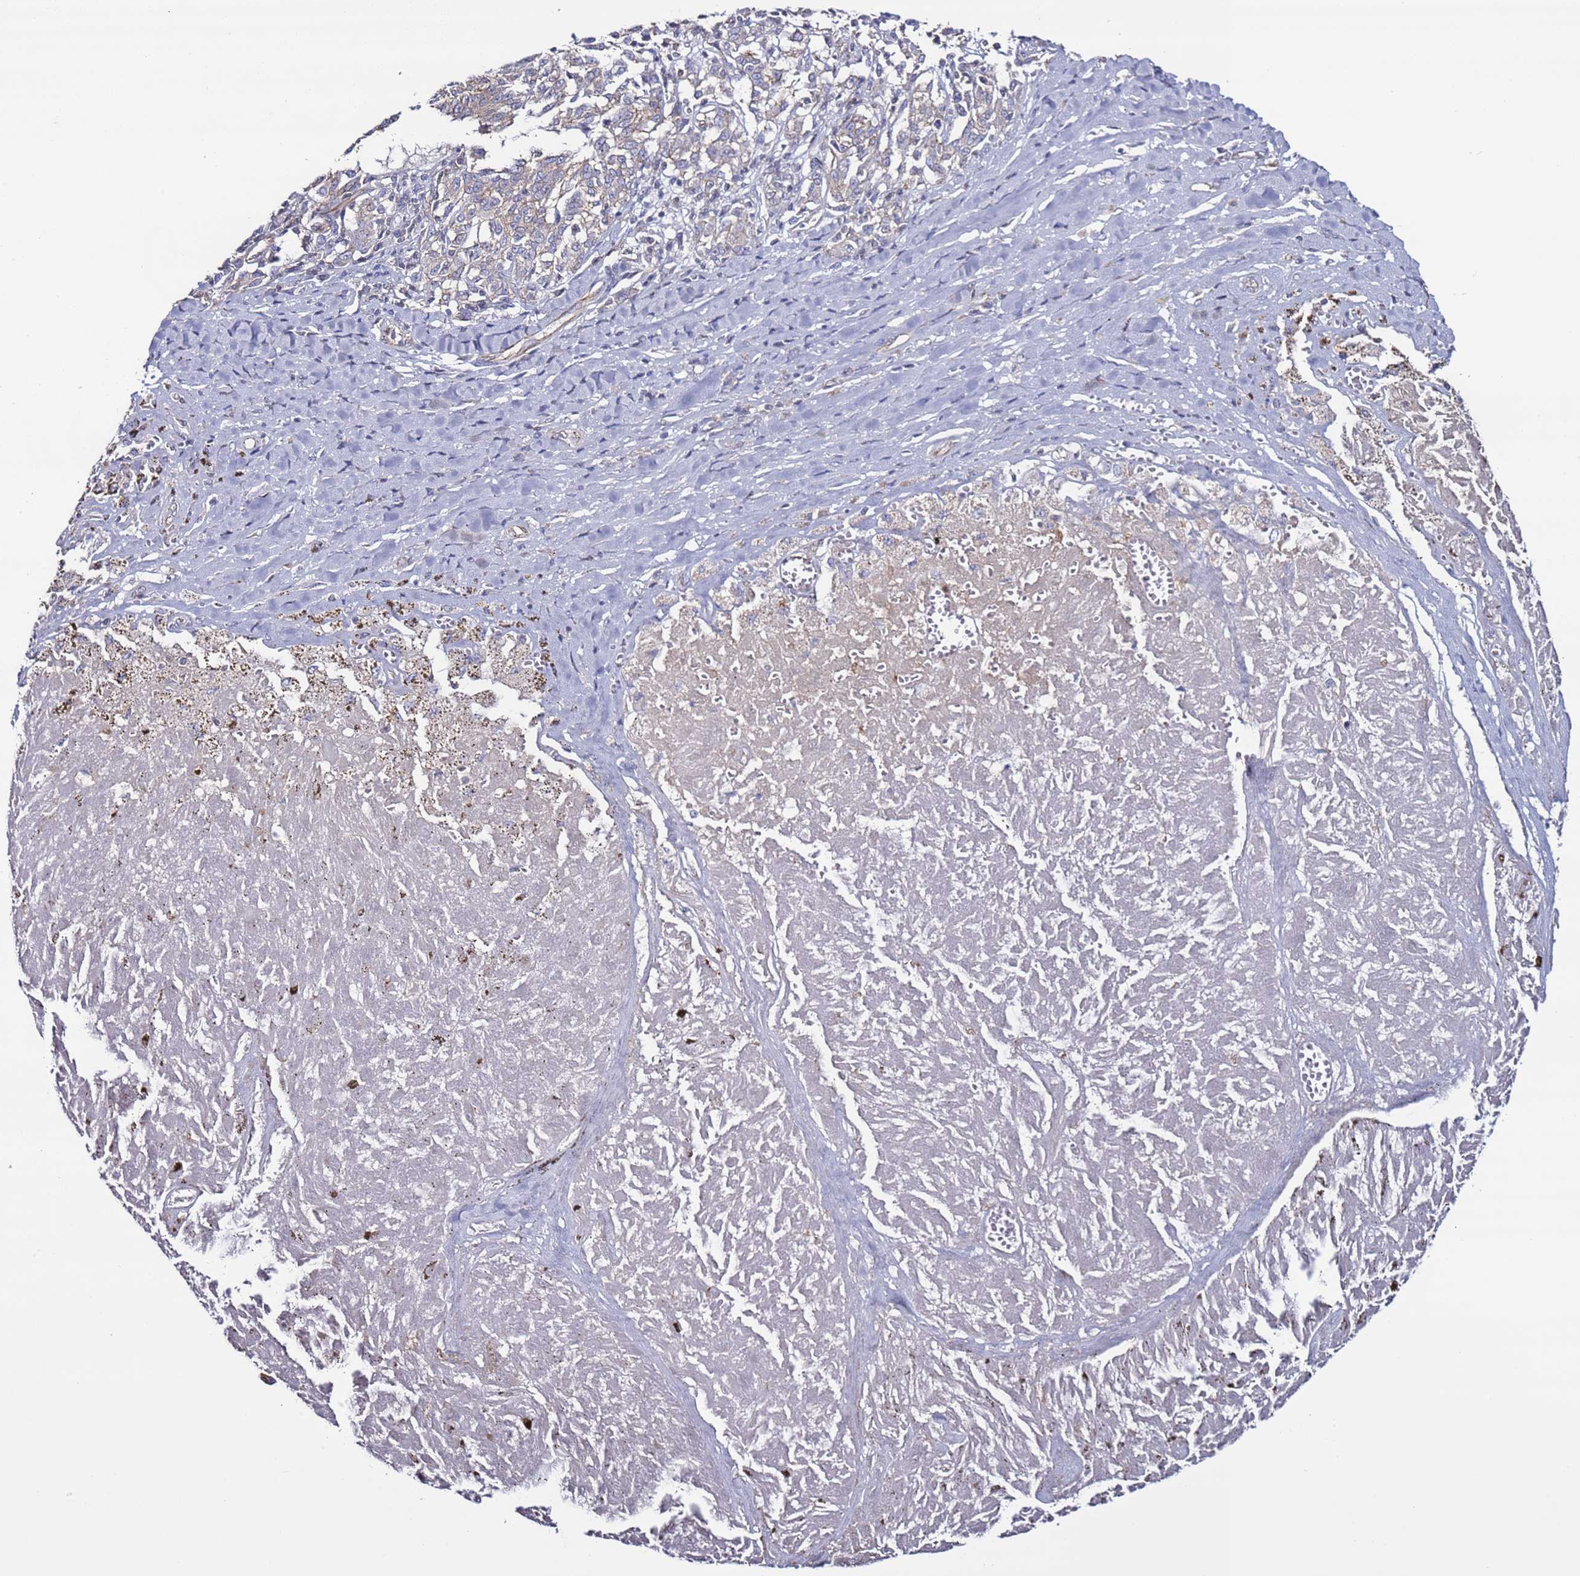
{"staining": {"intensity": "negative", "quantity": "none", "location": "none"}, "tissue": "melanoma", "cell_type": "Tumor cells", "image_type": "cancer", "snomed": [{"axis": "morphology", "description": "Malignant melanoma, NOS"}, {"axis": "topography", "description": "Skin"}], "caption": "This is a histopathology image of IHC staining of malignant melanoma, which shows no expression in tumor cells.", "gene": "TENM3", "patient": {"sex": "female", "age": 72}}